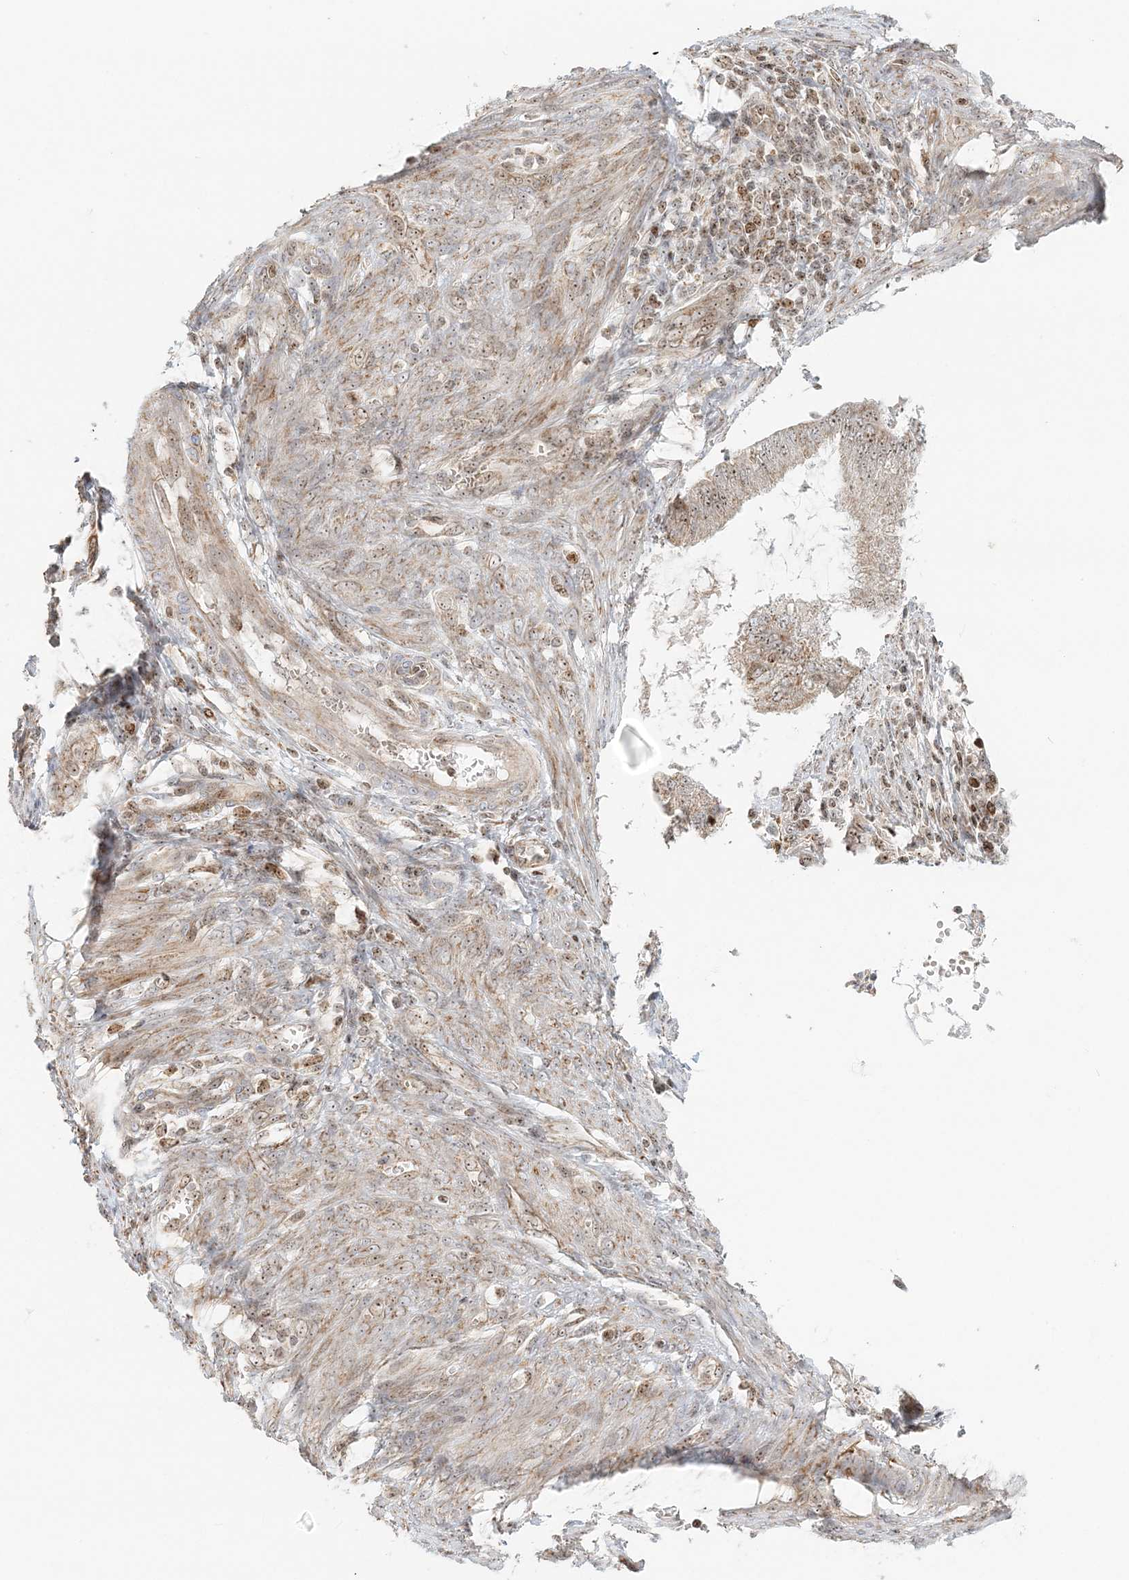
{"staining": {"intensity": "weak", "quantity": ">75%", "location": "cytoplasmic/membranous,nuclear"}, "tissue": "endometrial cancer", "cell_type": "Tumor cells", "image_type": "cancer", "snomed": [{"axis": "morphology", "description": "Adenocarcinoma, NOS"}, {"axis": "topography", "description": "Endometrium"}], "caption": "About >75% of tumor cells in endometrial adenocarcinoma display weak cytoplasmic/membranous and nuclear protein expression as visualized by brown immunohistochemical staining.", "gene": "UBE2F", "patient": {"sex": "female", "age": 49}}